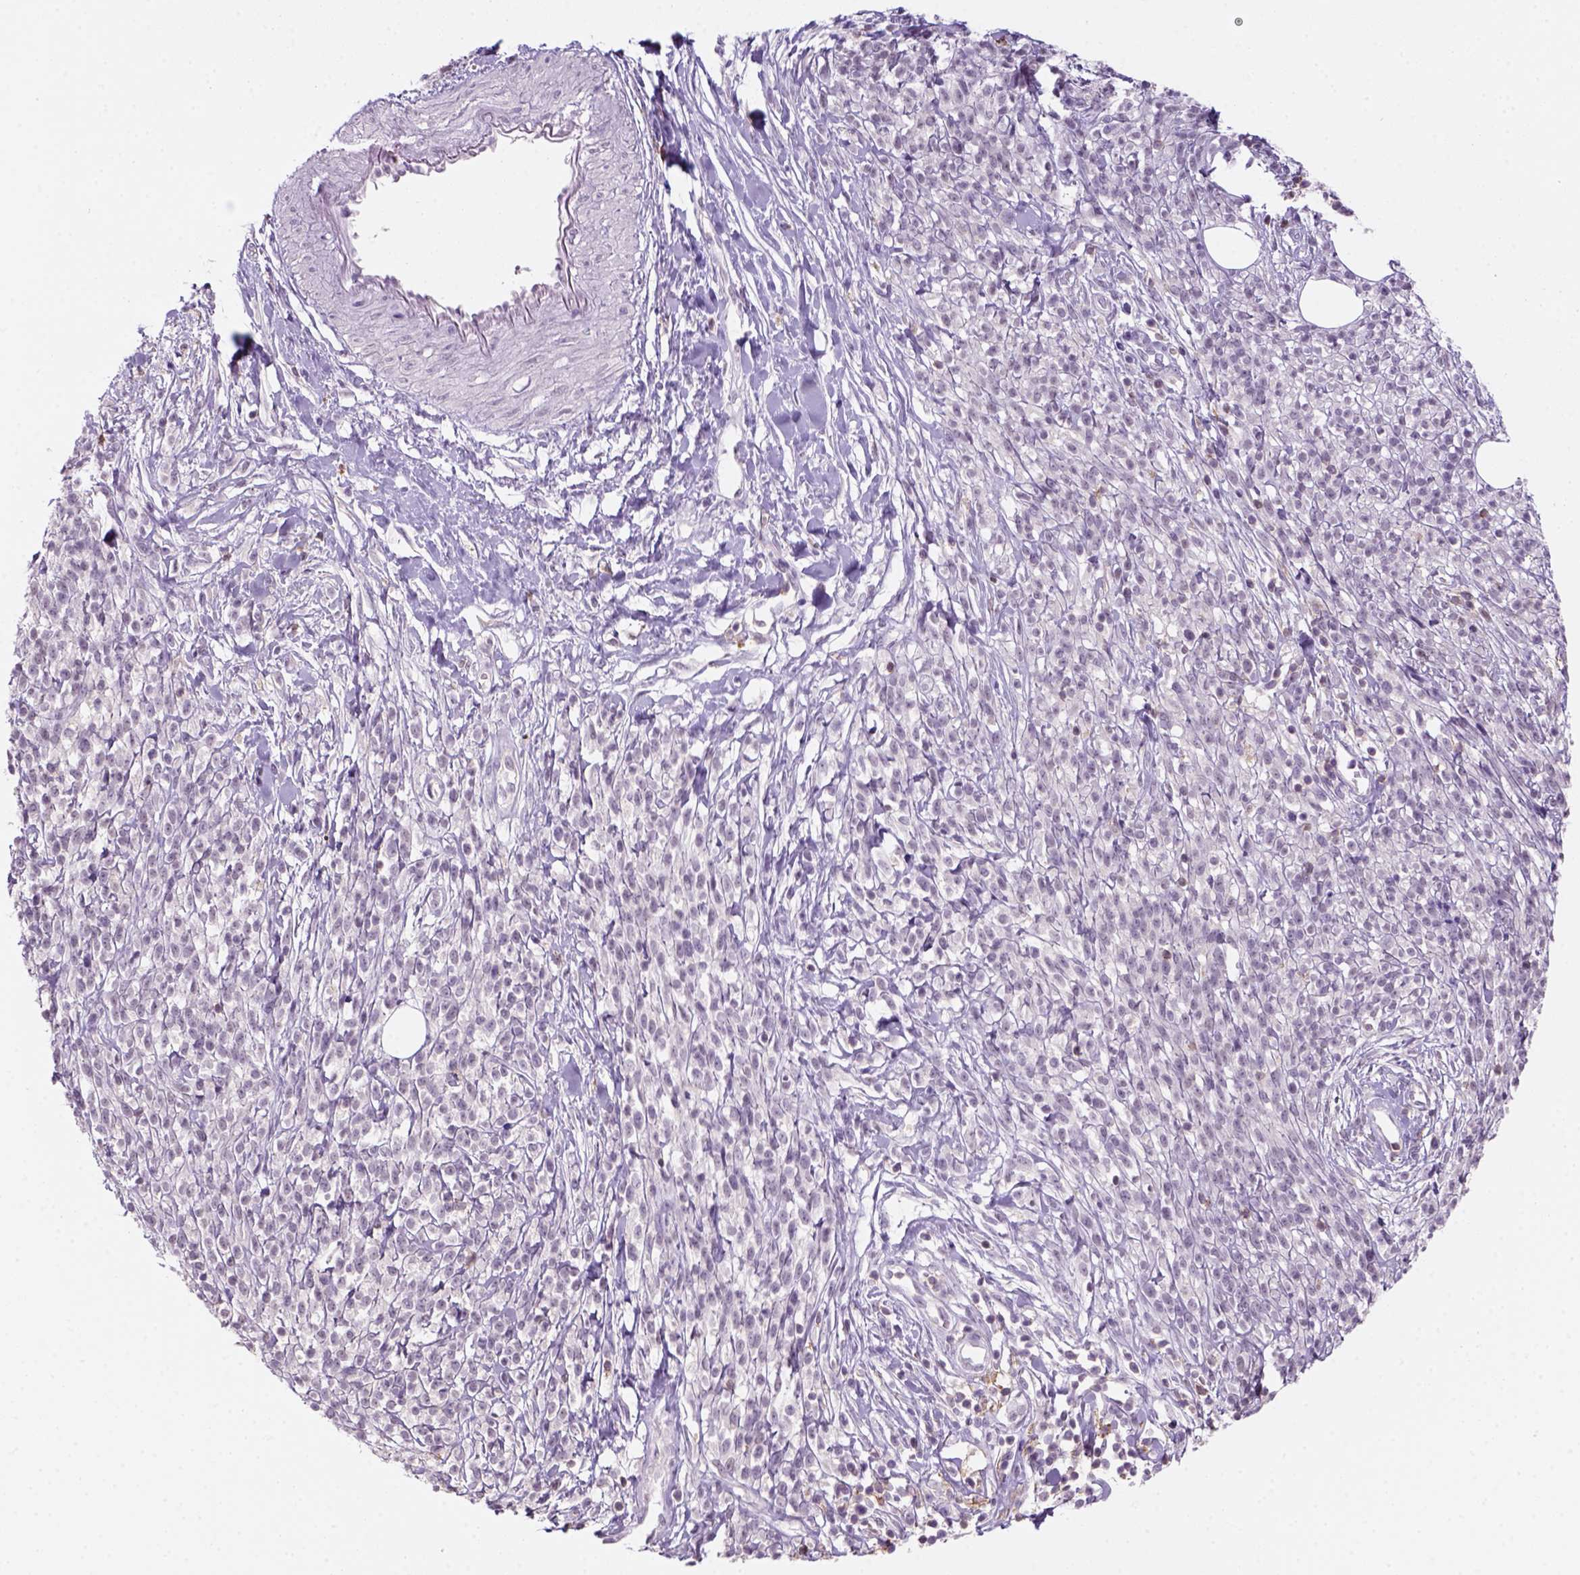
{"staining": {"intensity": "negative", "quantity": "none", "location": "none"}, "tissue": "melanoma", "cell_type": "Tumor cells", "image_type": "cancer", "snomed": [{"axis": "morphology", "description": "Malignant melanoma, NOS"}, {"axis": "topography", "description": "Skin"}, {"axis": "topography", "description": "Skin of trunk"}], "caption": "Immunohistochemistry of melanoma displays no expression in tumor cells.", "gene": "GOT1", "patient": {"sex": "male", "age": 74}}